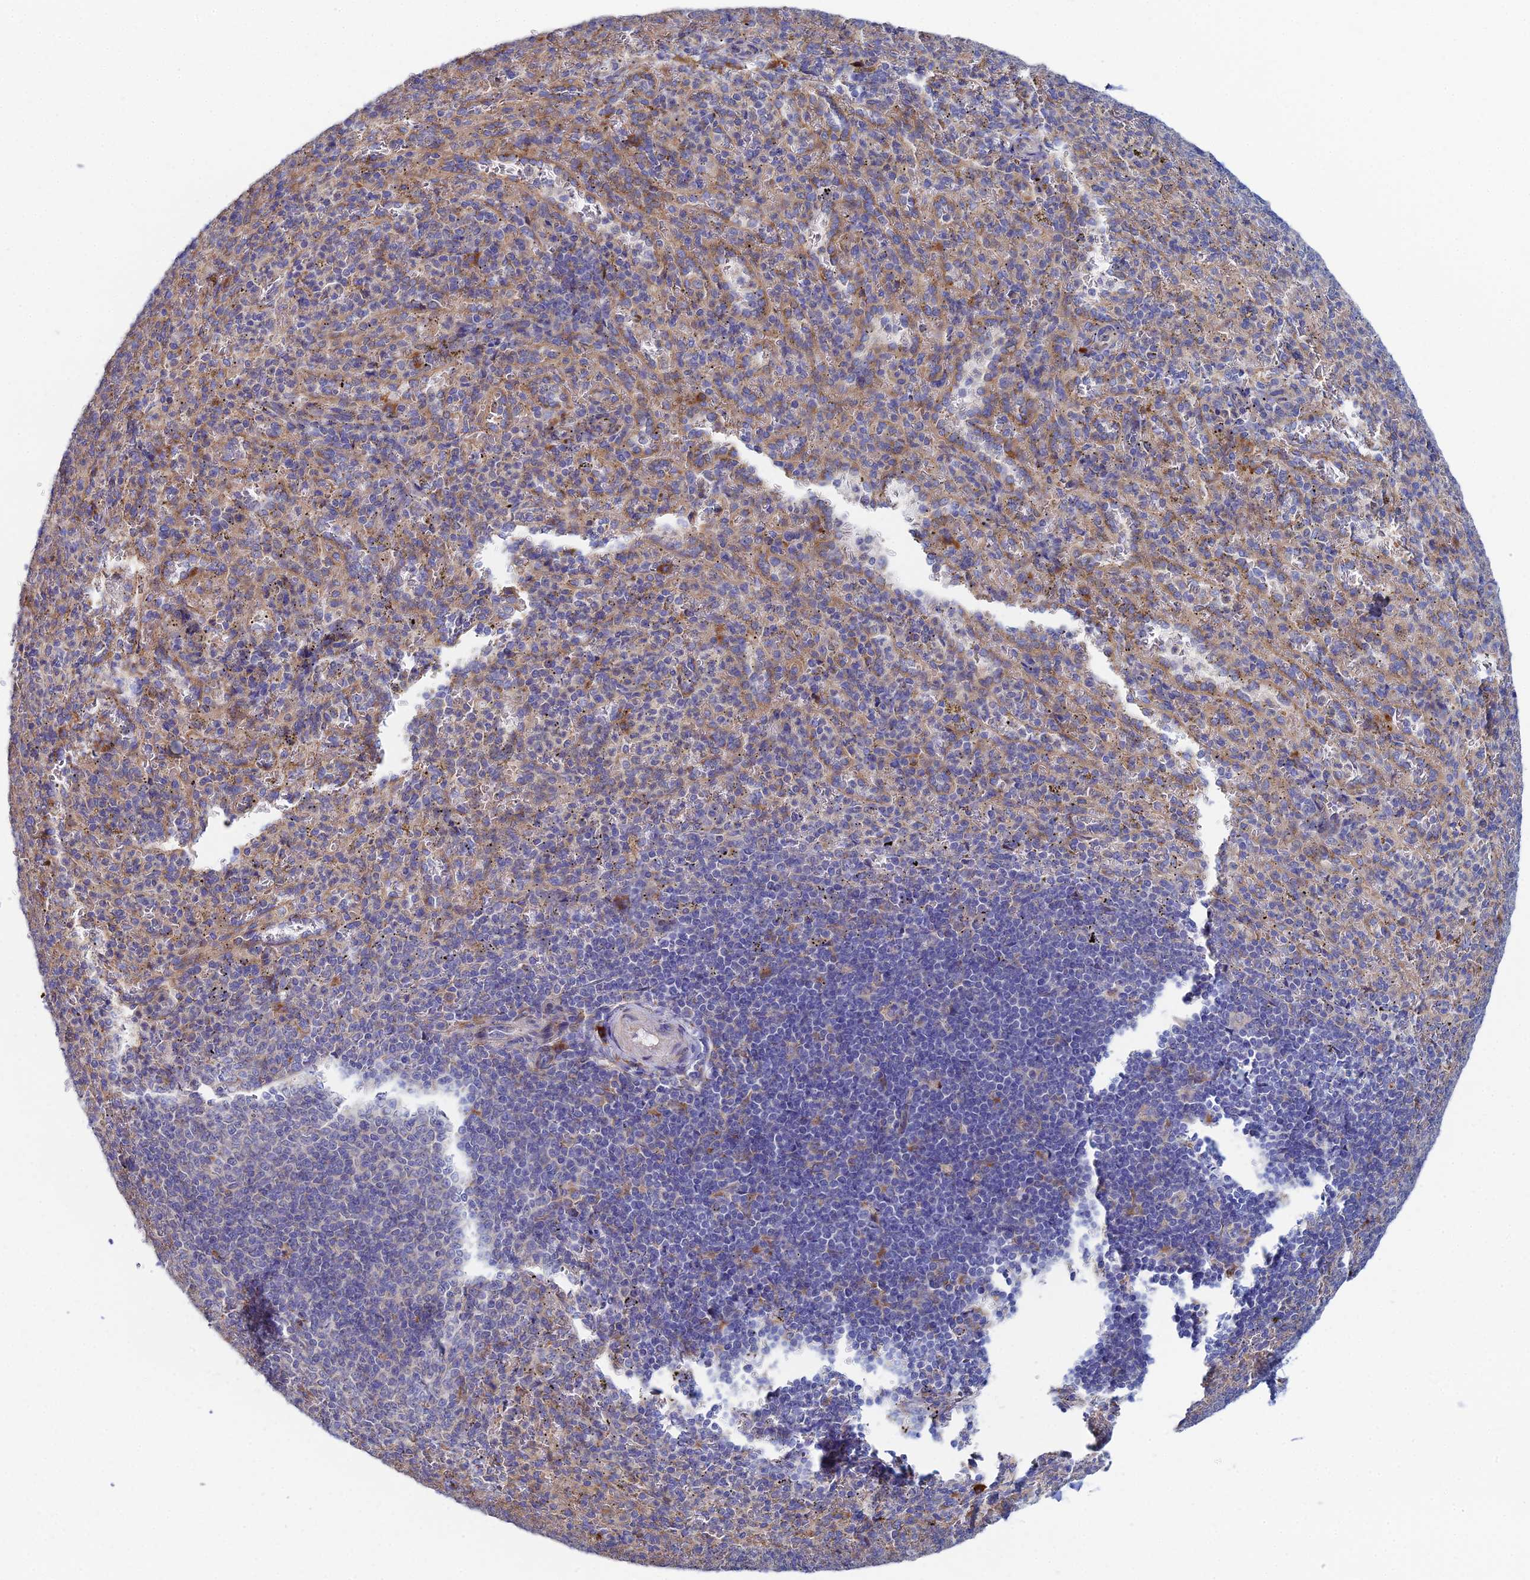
{"staining": {"intensity": "negative", "quantity": "none", "location": "none"}, "tissue": "spleen", "cell_type": "Cells in red pulp", "image_type": "normal", "snomed": [{"axis": "morphology", "description": "Normal tissue, NOS"}, {"axis": "topography", "description": "Spleen"}], "caption": "The image demonstrates no staining of cells in red pulp in unremarkable spleen. The staining was performed using DAB (3,3'-diaminobenzidine) to visualize the protein expression in brown, while the nuclei were stained in blue with hematoxylin (Magnification: 20x).", "gene": "CLCN3", "patient": {"sex": "female", "age": 21}}